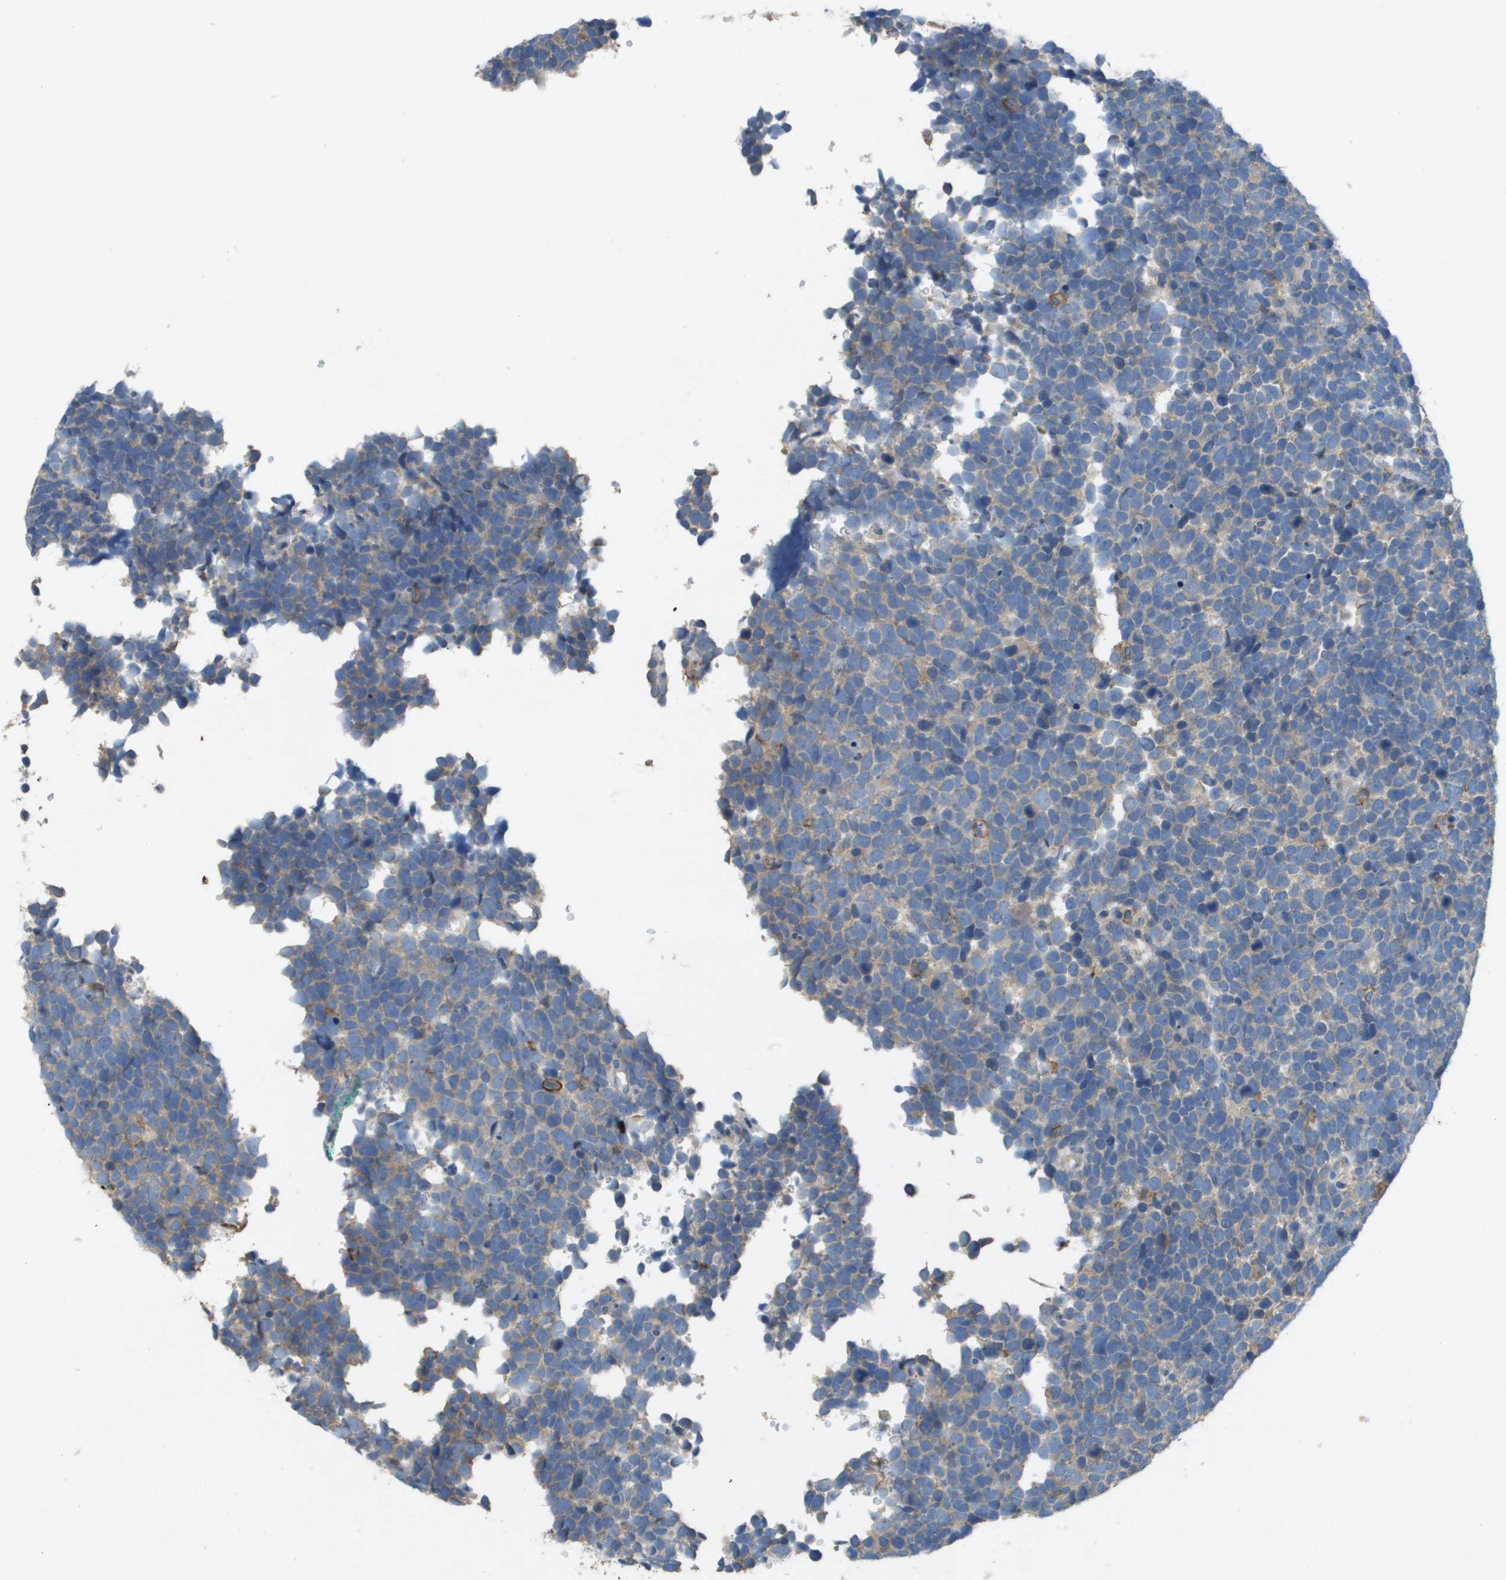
{"staining": {"intensity": "weak", "quantity": "<25%", "location": "cytoplasmic/membranous"}, "tissue": "urothelial cancer", "cell_type": "Tumor cells", "image_type": "cancer", "snomed": [{"axis": "morphology", "description": "Urothelial carcinoma, High grade"}, {"axis": "topography", "description": "Urinary bladder"}], "caption": "Photomicrograph shows no significant protein expression in tumor cells of urothelial cancer. Brightfield microscopy of IHC stained with DAB (3,3'-diaminobenzidine) (brown) and hematoxylin (blue), captured at high magnification.", "gene": "CLCA4", "patient": {"sex": "female", "age": 82}}